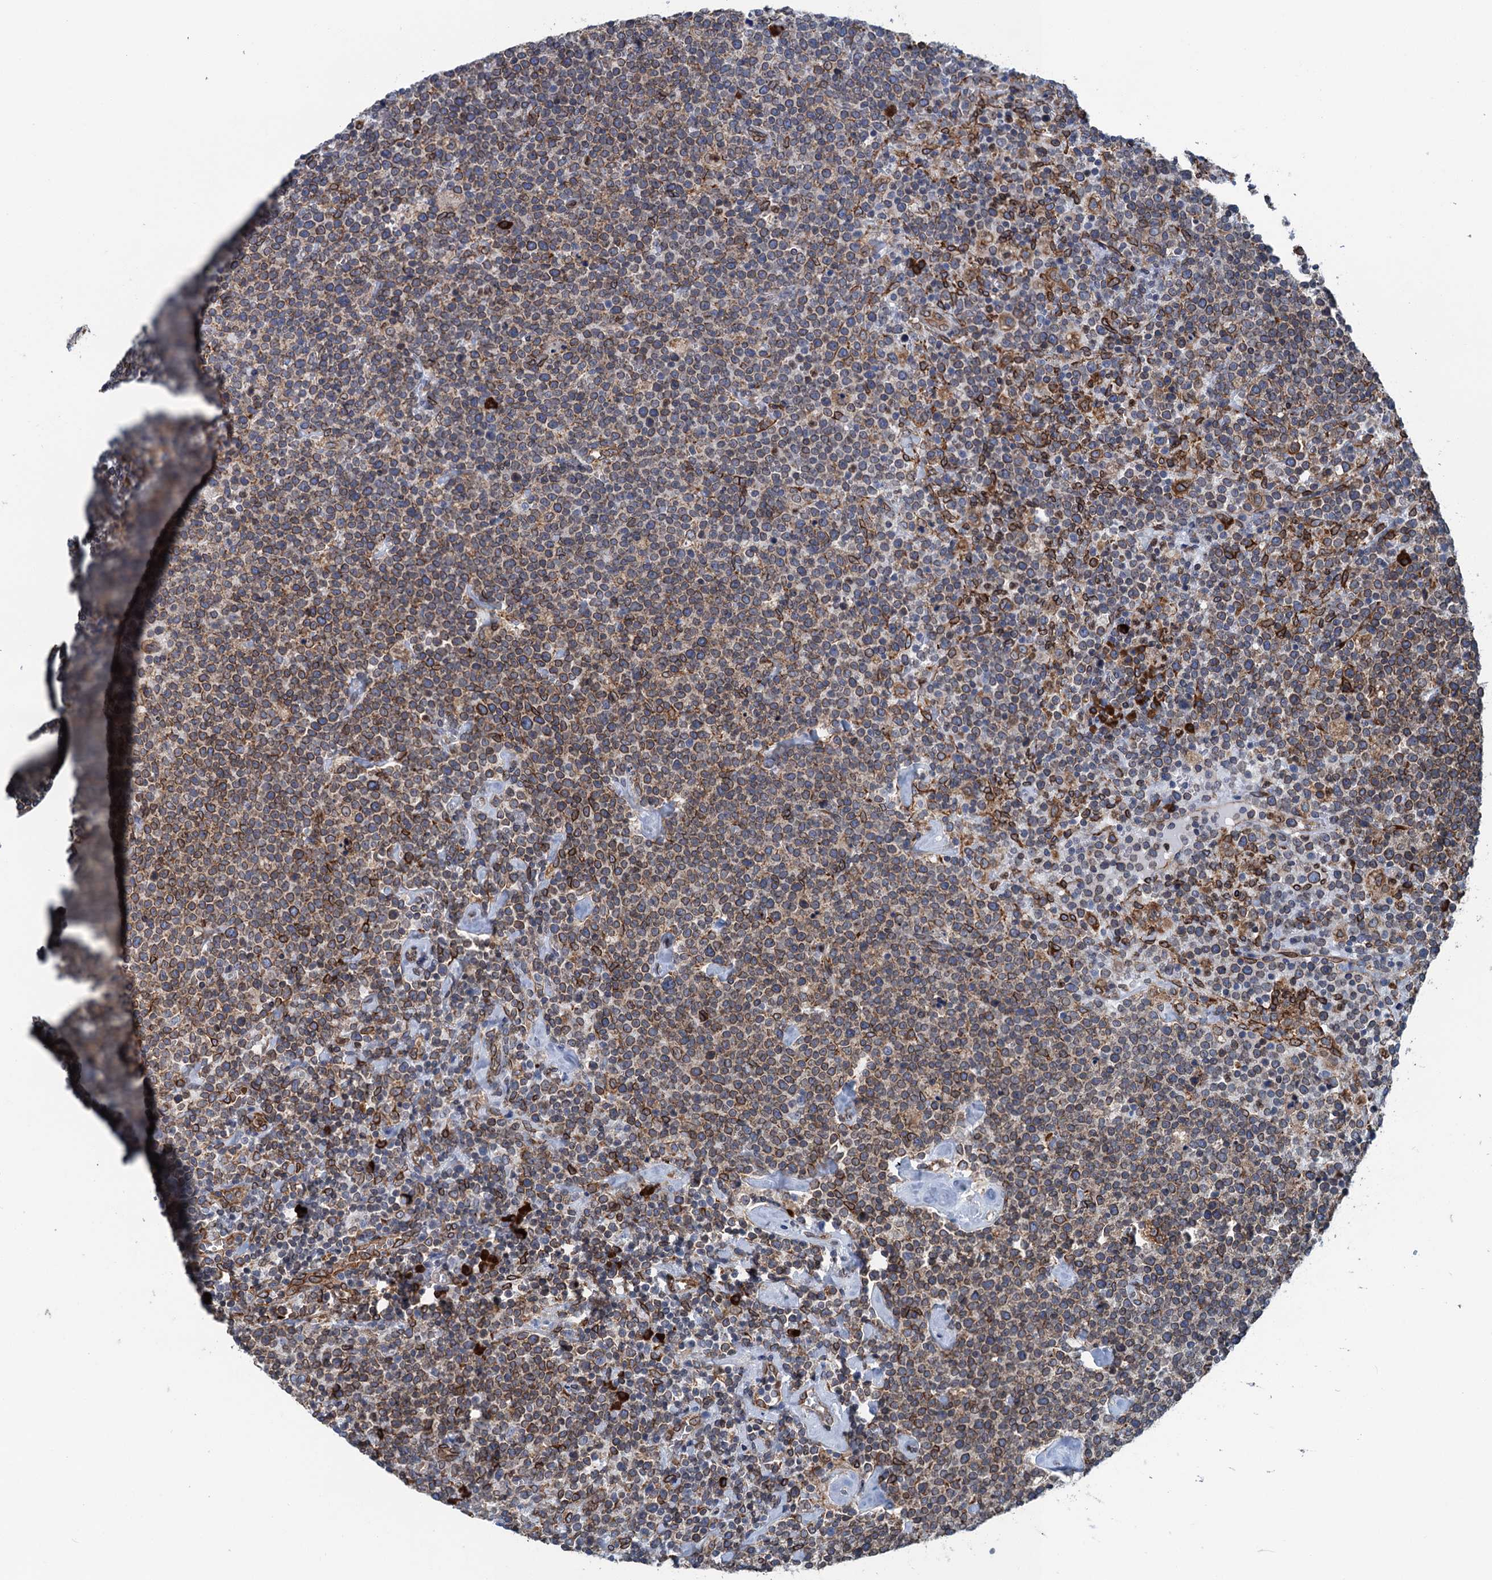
{"staining": {"intensity": "moderate", "quantity": ">75%", "location": "cytoplasmic/membranous"}, "tissue": "lymphoma", "cell_type": "Tumor cells", "image_type": "cancer", "snomed": [{"axis": "morphology", "description": "Malignant lymphoma, non-Hodgkin's type, High grade"}, {"axis": "topography", "description": "Lymph node"}], "caption": "Immunohistochemical staining of lymphoma displays moderate cytoplasmic/membranous protein expression in about >75% of tumor cells.", "gene": "TMEM205", "patient": {"sex": "male", "age": 61}}